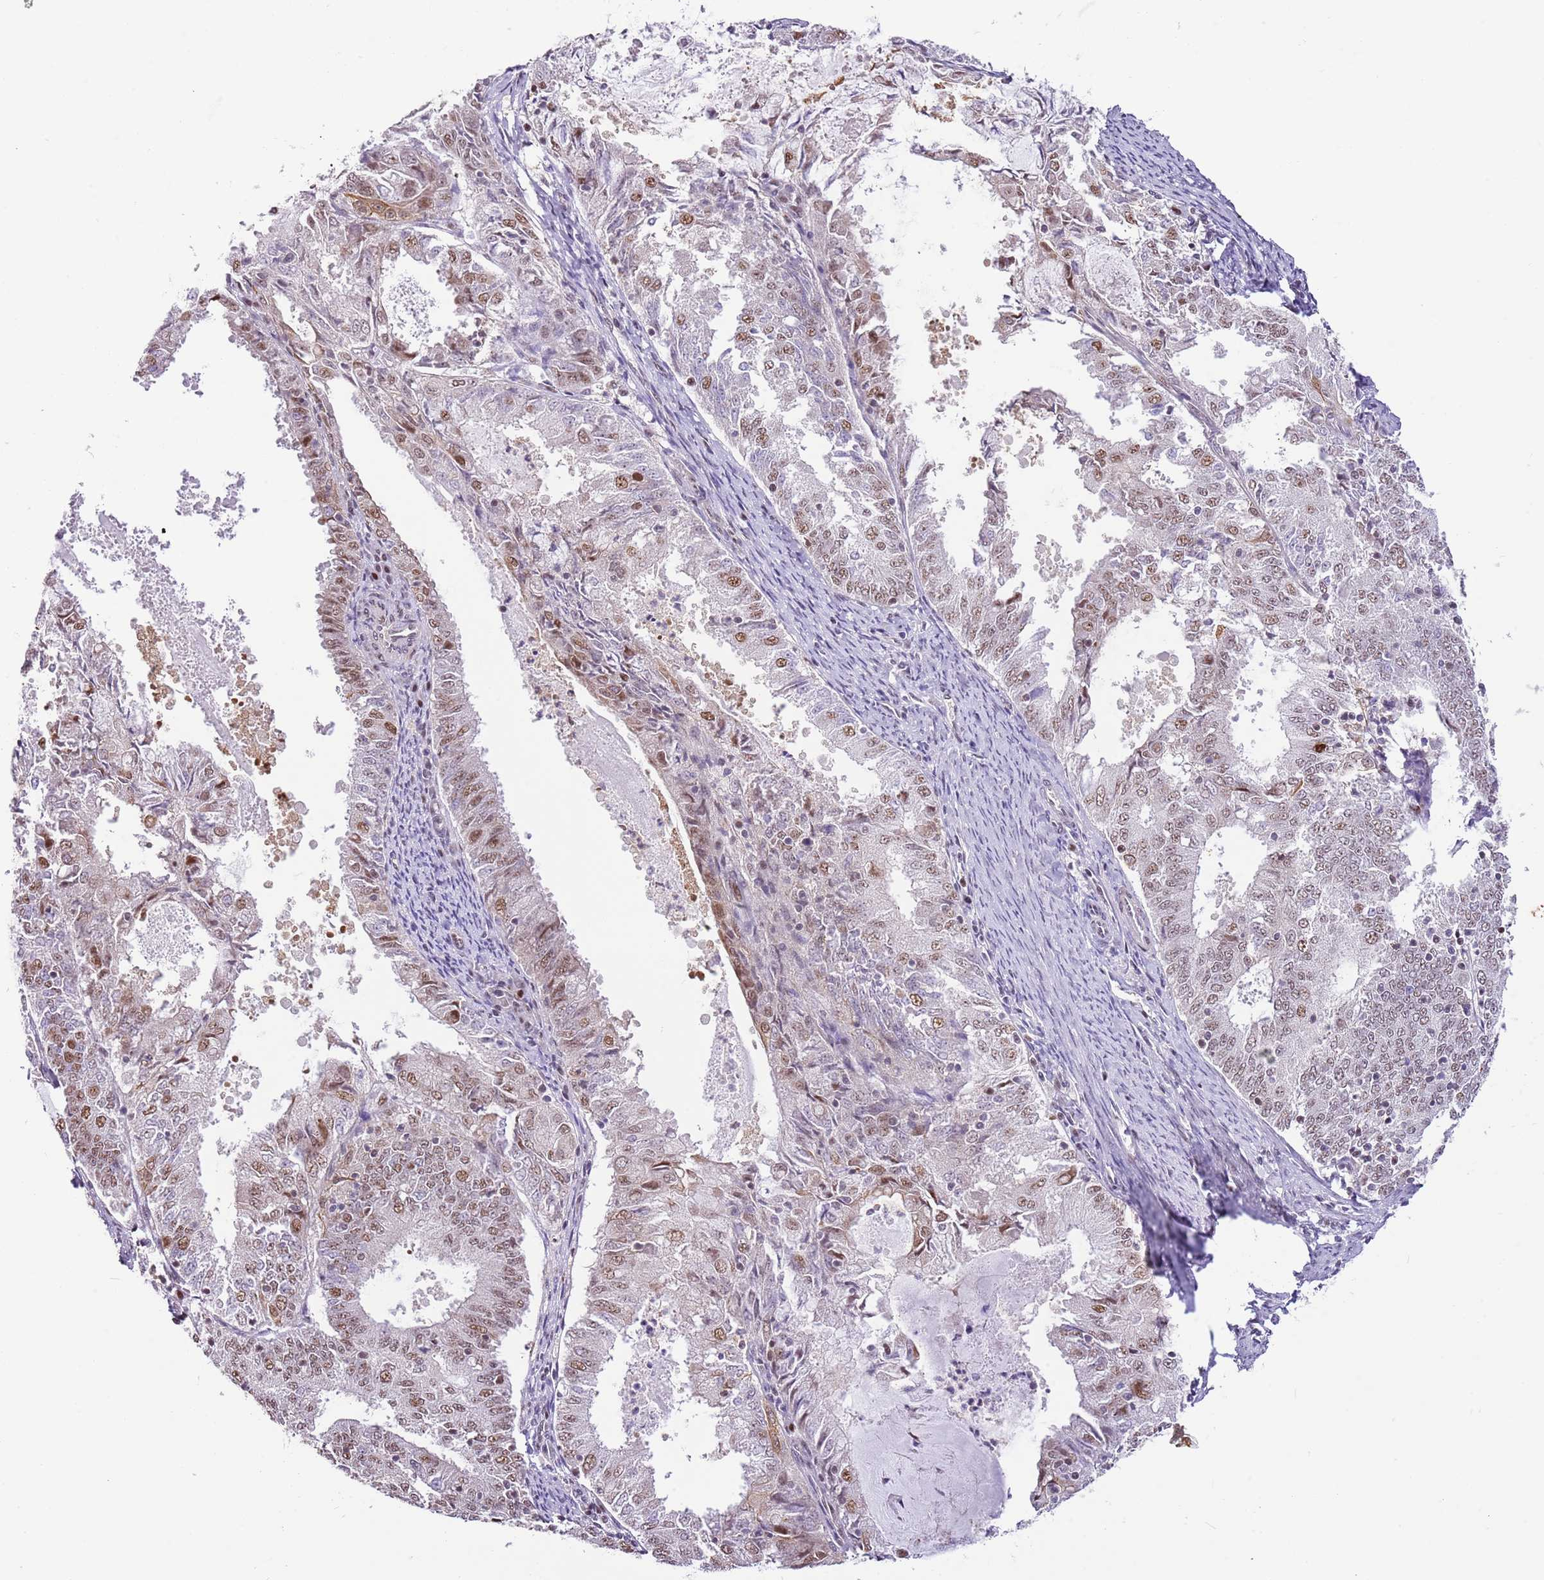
{"staining": {"intensity": "moderate", "quantity": "25%-75%", "location": "nuclear"}, "tissue": "endometrial cancer", "cell_type": "Tumor cells", "image_type": "cancer", "snomed": [{"axis": "morphology", "description": "Adenocarcinoma, NOS"}, {"axis": "topography", "description": "Endometrium"}], "caption": "Immunohistochemistry (IHC) histopathology image of human endometrial cancer (adenocarcinoma) stained for a protein (brown), which shows medium levels of moderate nuclear staining in approximately 25%-75% of tumor cells.", "gene": "RFK", "patient": {"sex": "female", "age": 57}}